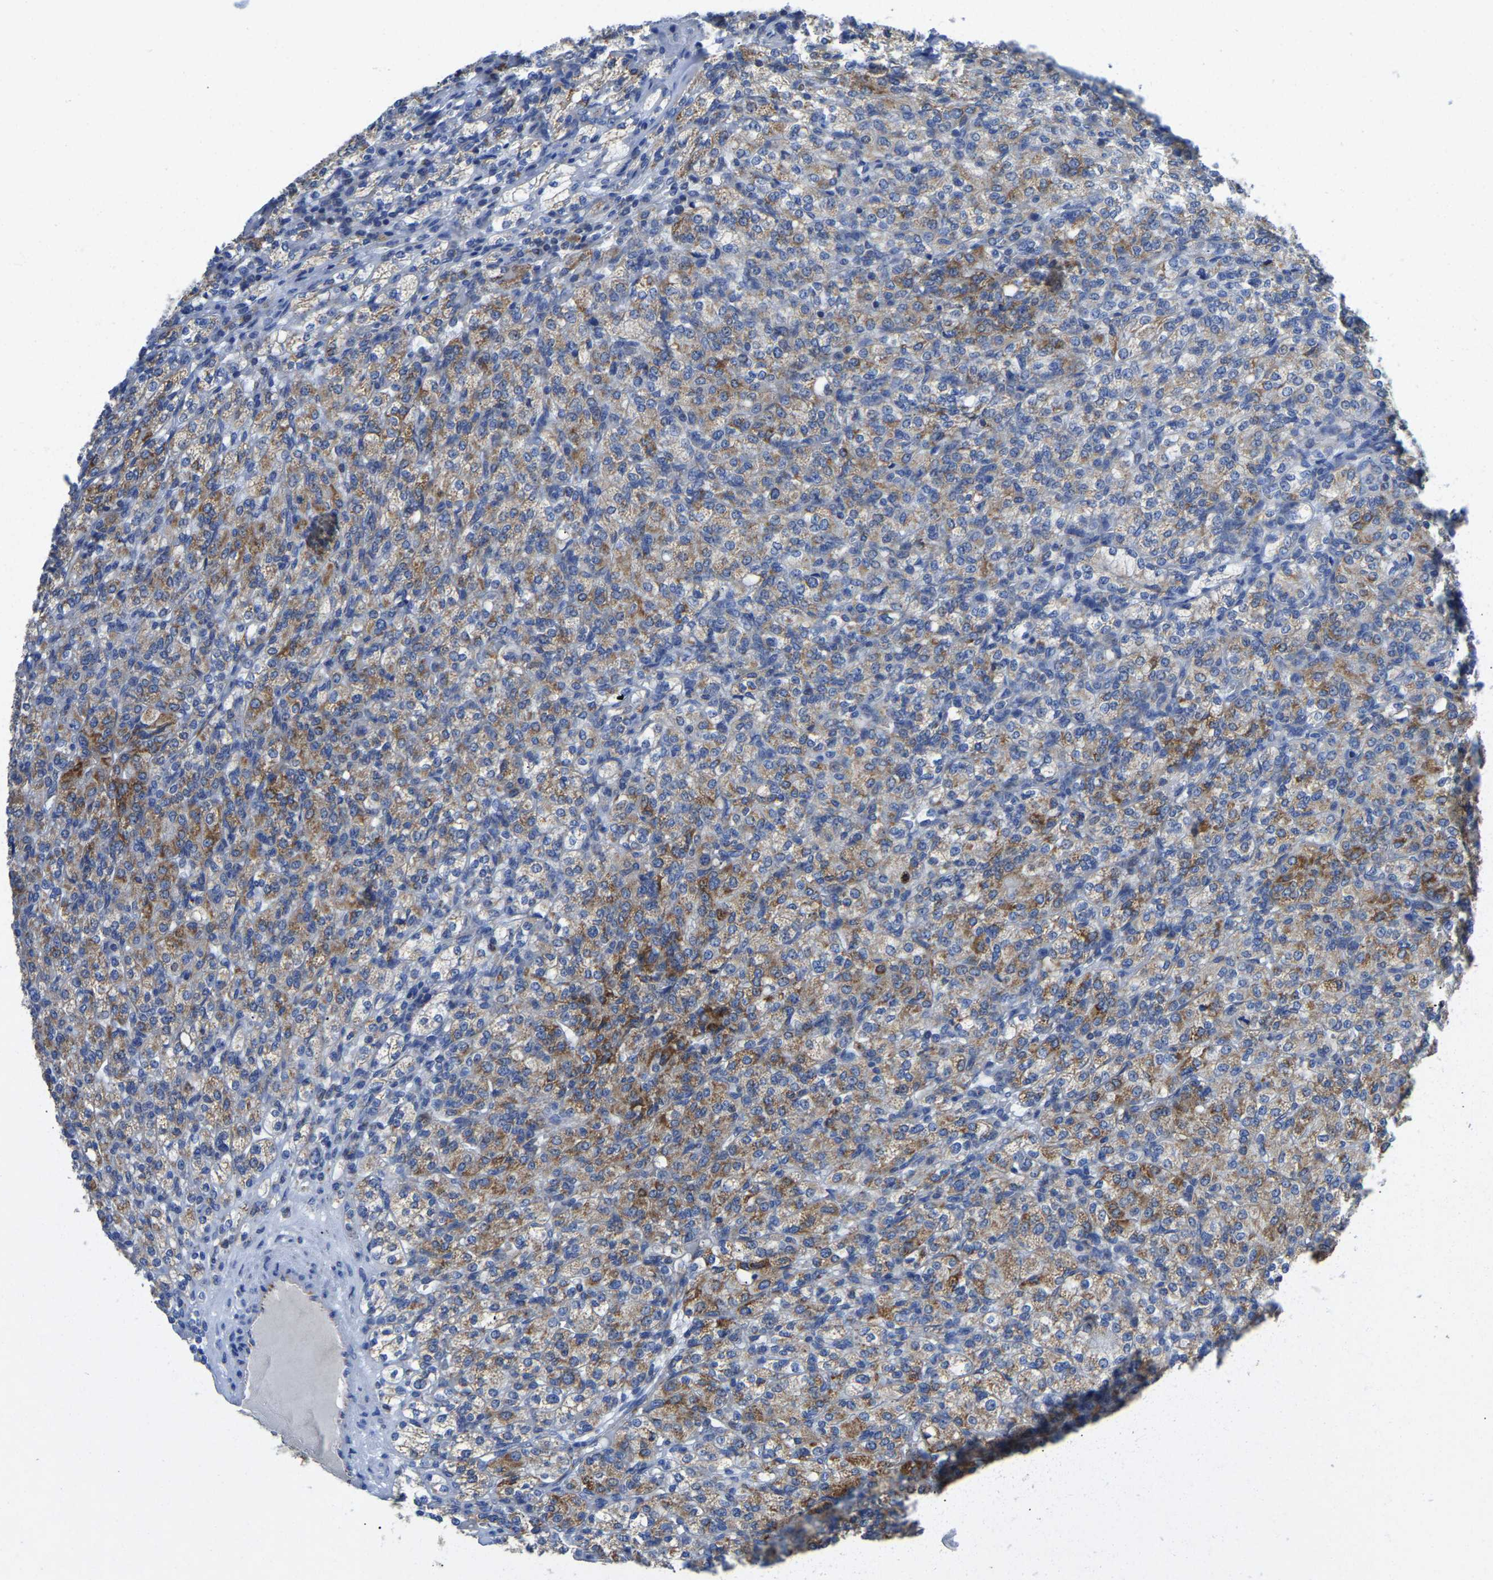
{"staining": {"intensity": "moderate", "quantity": ">75%", "location": "cytoplasmic/membranous"}, "tissue": "renal cancer", "cell_type": "Tumor cells", "image_type": "cancer", "snomed": [{"axis": "morphology", "description": "Adenocarcinoma, NOS"}, {"axis": "topography", "description": "Kidney"}], "caption": "Protein expression analysis of renal adenocarcinoma exhibits moderate cytoplasmic/membranous positivity in approximately >75% of tumor cells.", "gene": "ETFA", "patient": {"sex": "male", "age": 77}}